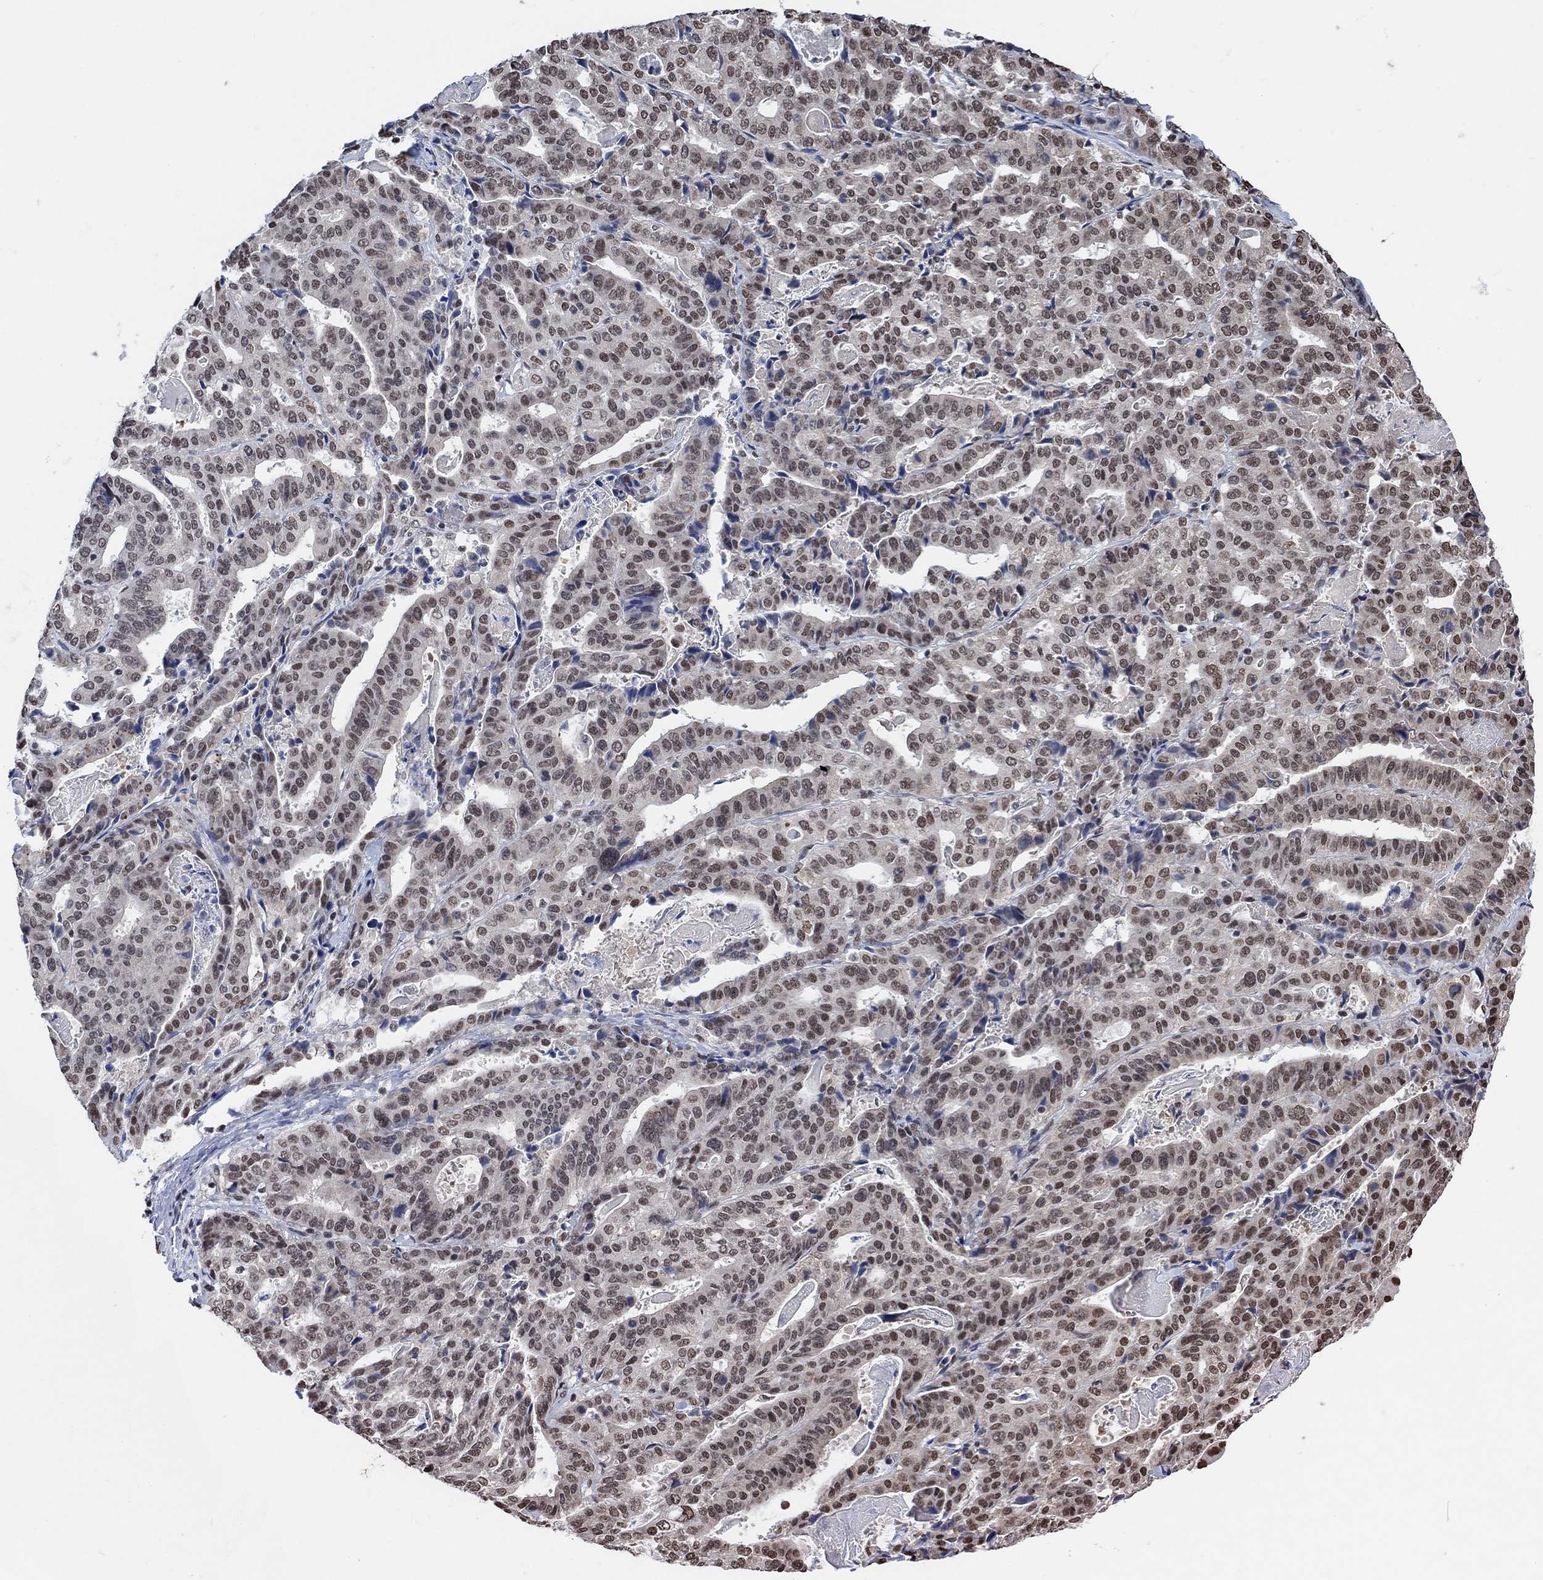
{"staining": {"intensity": "moderate", "quantity": "25%-75%", "location": "nuclear"}, "tissue": "stomach cancer", "cell_type": "Tumor cells", "image_type": "cancer", "snomed": [{"axis": "morphology", "description": "Adenocarcinoma, NOS"}, {"axis": "topography", "description": "Stomach"}], "caption": "Immunohistochemistry photomicrograph of neoplastic tissue: human stomach cancer (adenocarcinoma) stained using IHC shows medium levels of moderate protein expression localized specifically in the nuclear of tumor cells, appearing as a nuclear brown color.", "gene": "USP39", "patient": {"sex": "male", "age": 48}}